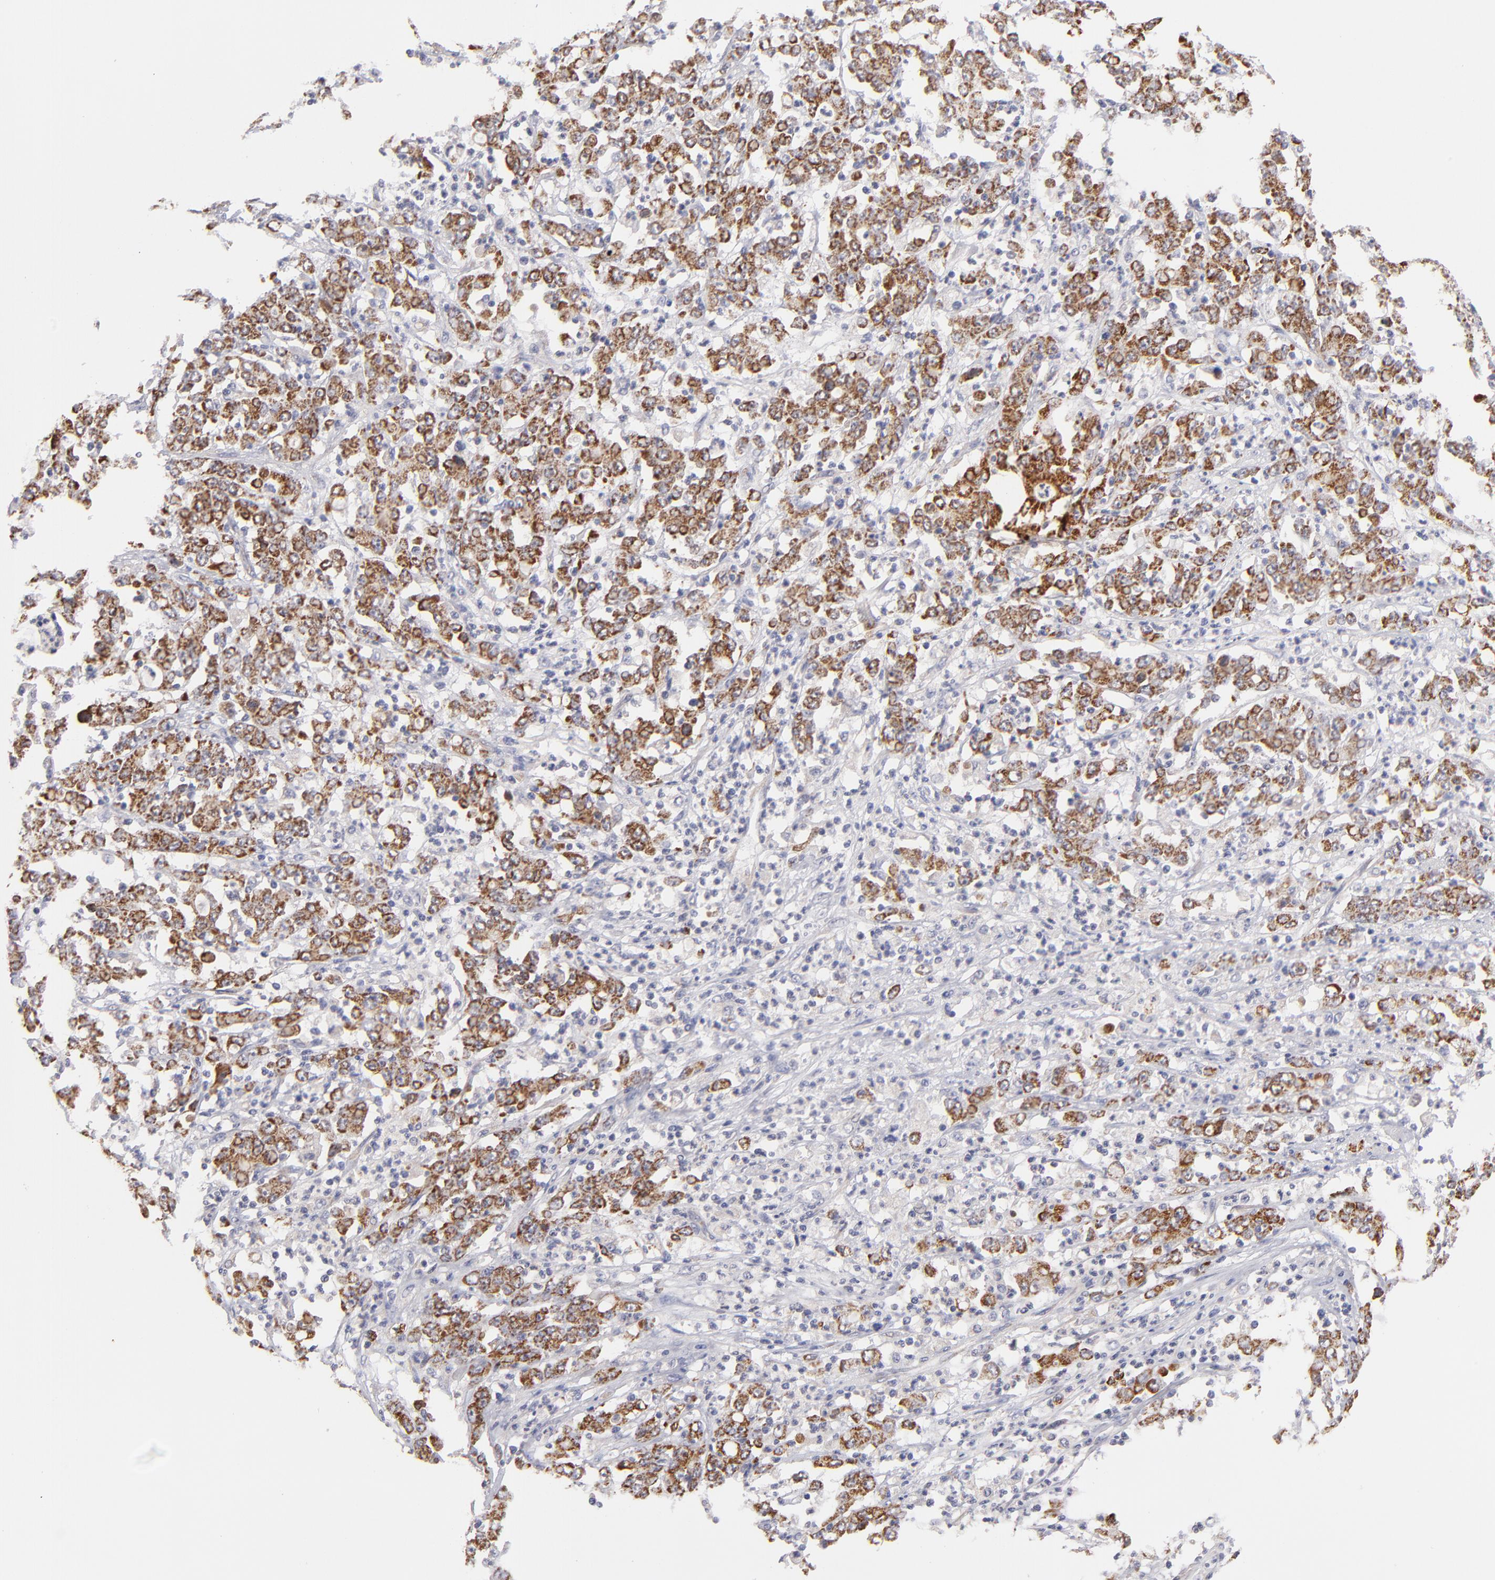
{"staining": {"intensity": "moderate", "quantity": ">75%", "location": "cytoplasmic/membranous"}, "tissue": "stomach cancer", "cell_type": "Tumor cells", "image_type": "cancer", "snomed": [{"axis": "morphology", "description": "Adenocarcinoma, NOS"}, {"axis": "topography", "description": "Stomach, lower"}], "caption": "Immunohistochemical staining of human adenocarcinoma (stomach) exhibits moderate cytoplasmic/membranous protein staining in about >75% of tumor cells.", "gene": "HCCS", "patient": {"sex": "female", "age": 71}}